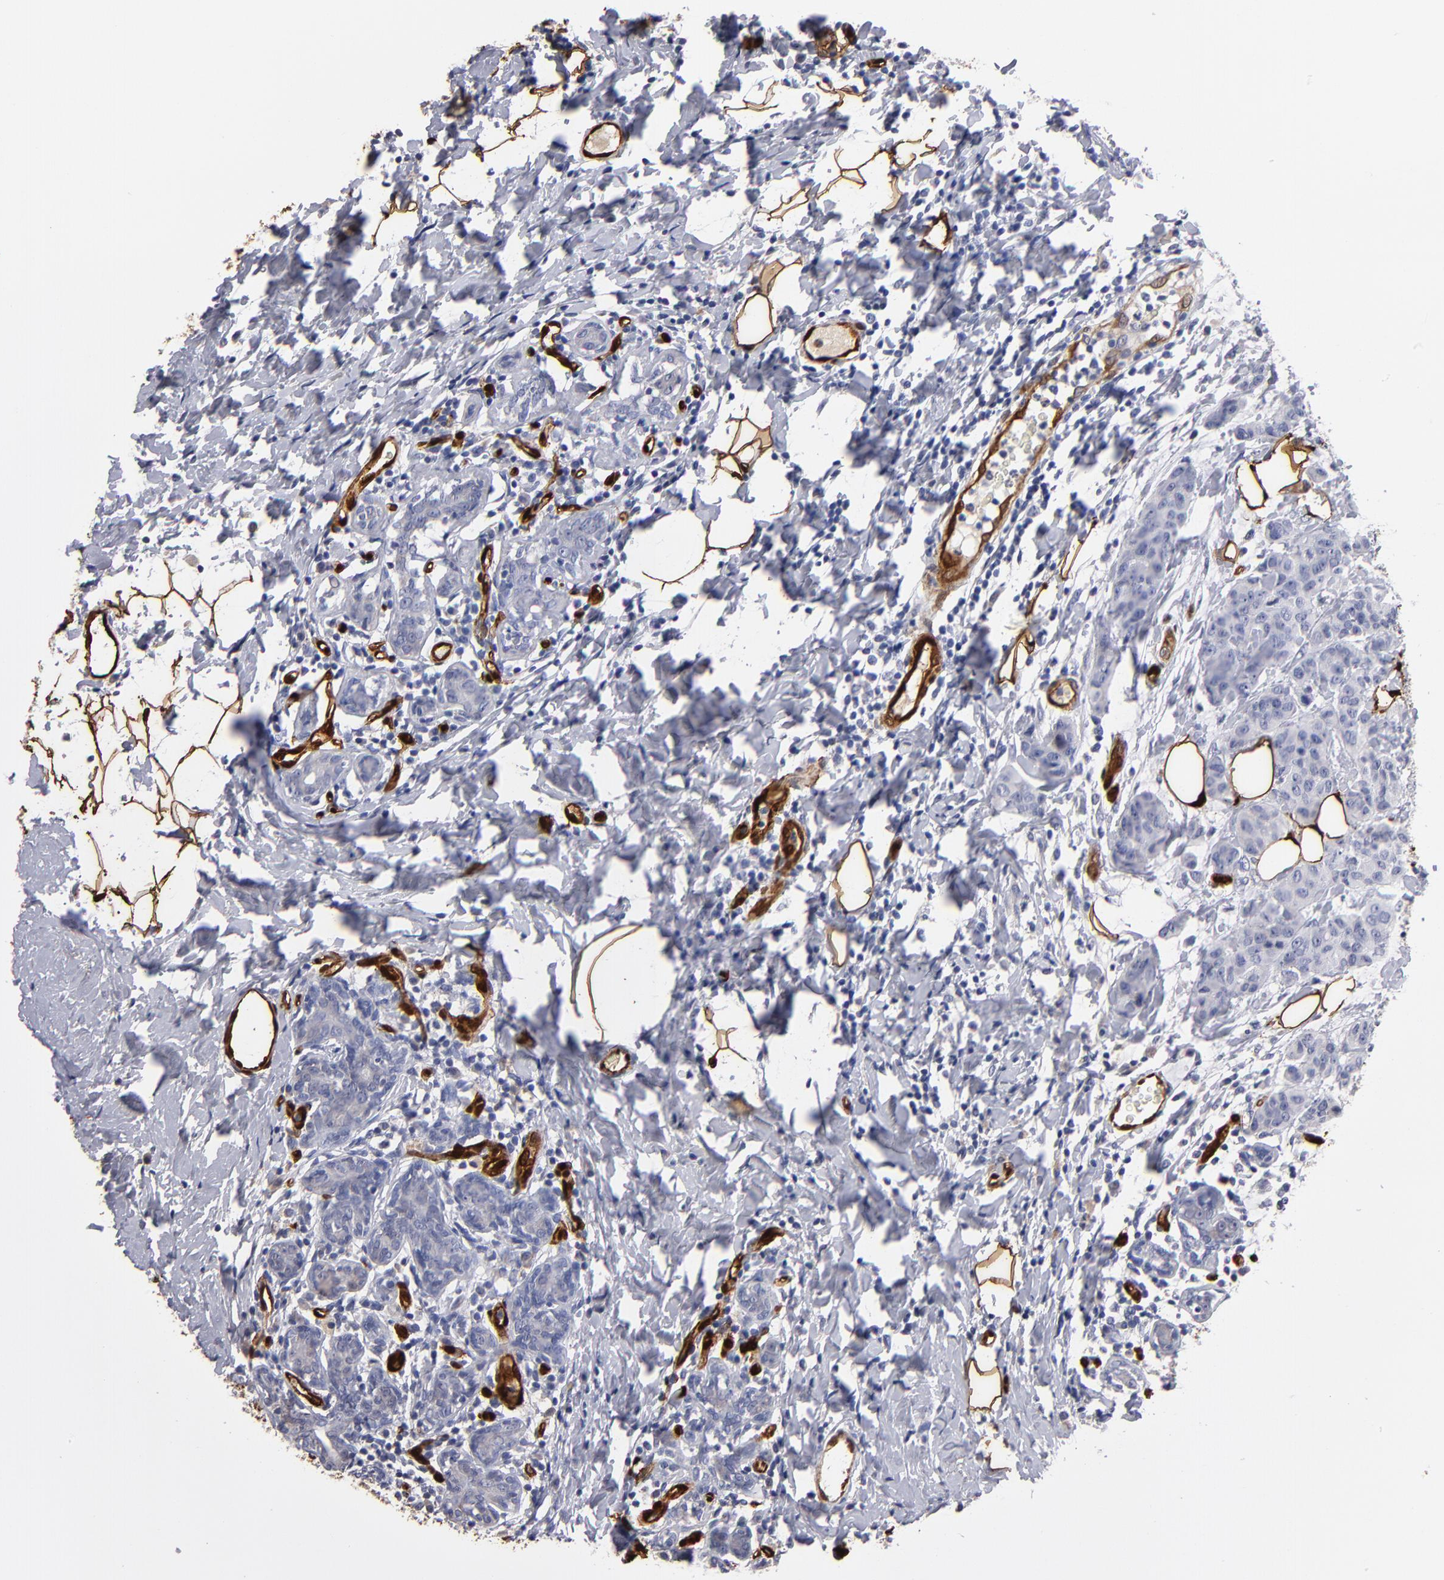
{"staining": {"intensity": "negative", "quantity": "none", "location": "none"}, "tissue": "breast cancer", "cell_type": "Tumor cells", "image_type": "cancer", "snomed": [{"axis": "morphology", "description": "Duct carcinoma"}, {"axis": "topography", "description": "Breast"}], "caption": "A photomicrograph of human breast cancer (infiltrating ductal carcinoma) is negative for staining in tumor cells.", "gene": "FABP4", "patient": {"sex": "female", "age": 40}}